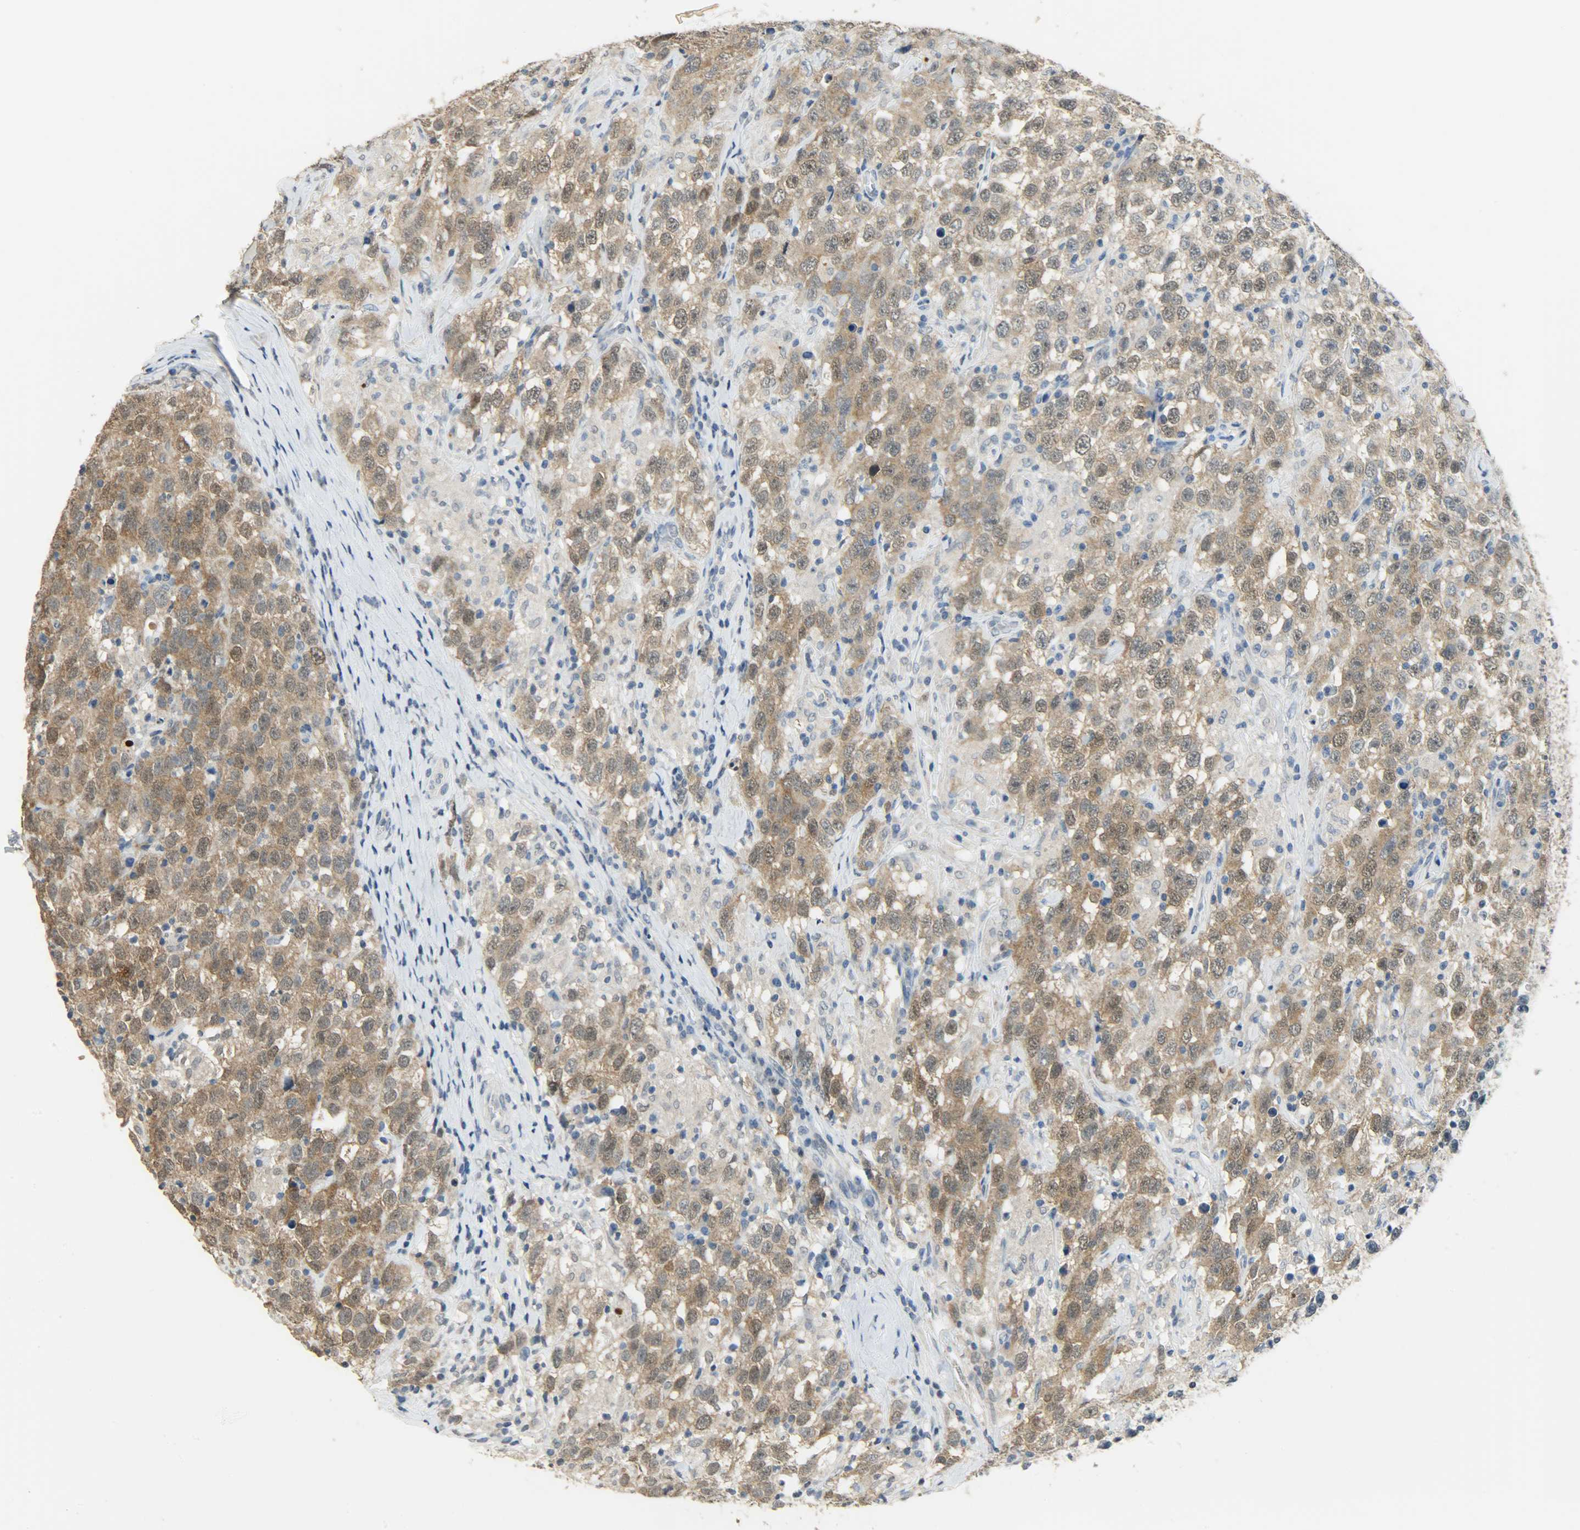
{"staining": {"intensity": "moderate", "quantity": ">75%", "location": "cytoplasmic/membranous,nuclear"}, "tissue": "testis cancer", "cell_type": "Tumor cells", "image_type": "cancer", "snomed": [{"axis": "morphology", "description": "Seminoma, NOS"}, {"axis": "topography", "description": "Testis"}], "caption": "This is an image of IHC staining of testis cancer (seminoma), which shows moderate expression in the cytoplasmic/membranous and nuclear of tumor cells.", "gene": "DNAJB6", "patient": {"sex": "male", "age": 41}}